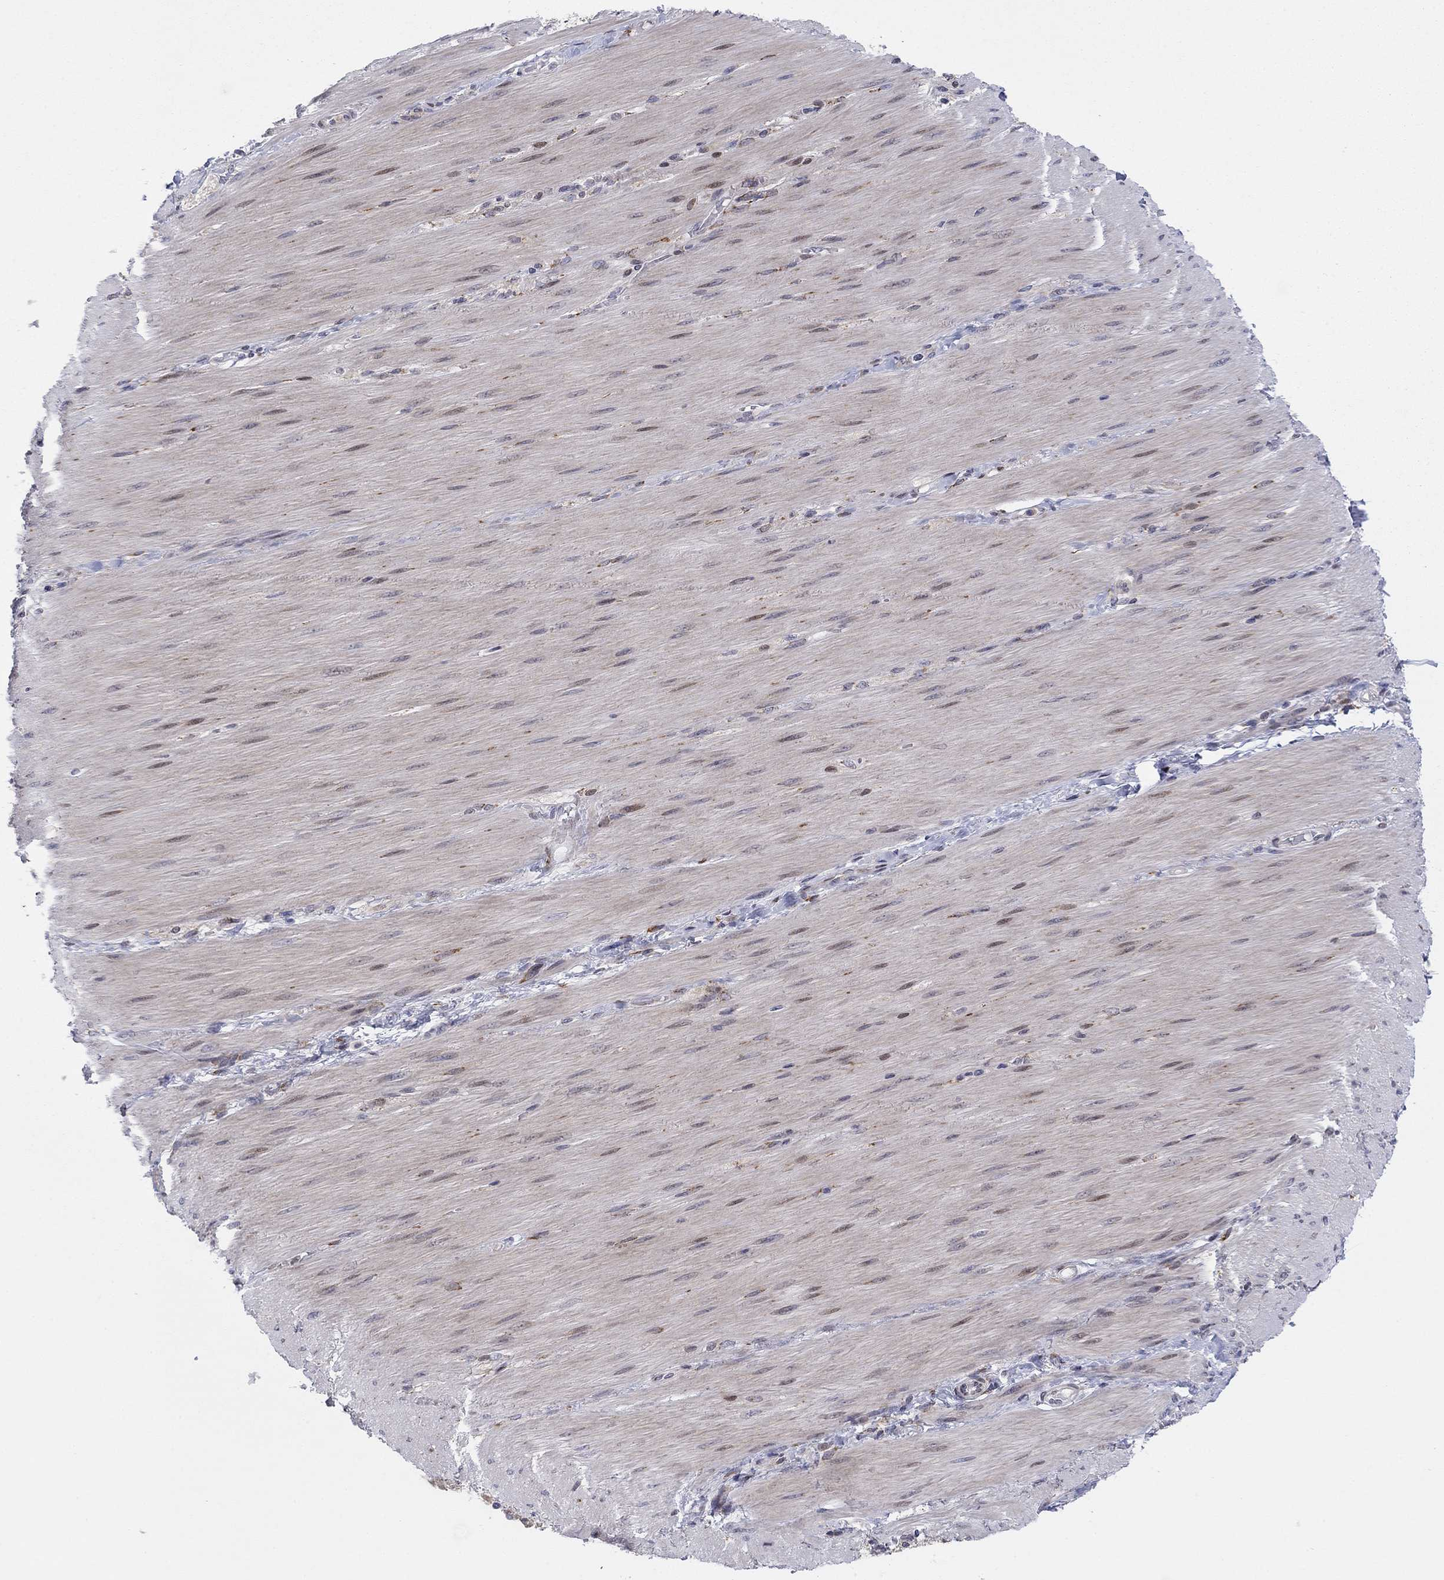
{"staining": {"intensity": "negative", "quantity": "none", "location": "none"}, "tissue": "adipose tissue", "cell_type": "Adipocytes", "image_type": "normal", "snomed": [{"axis": "morphology", "description": "Normal tissue, NOS"}, {"axis": "topography", "description": "Smooth muscle"}, {"axis": "topography", "description": "Duodenum"}, {"axis": "topography", "description": "Peripheral nerve tissue"}], "caption": "Adipocytes show no significant protein staining in benign adipose tissue. Nuclei are stained in blue.", "gene": "TTC21B", "patient": {"sex": "female", "age": 61}}